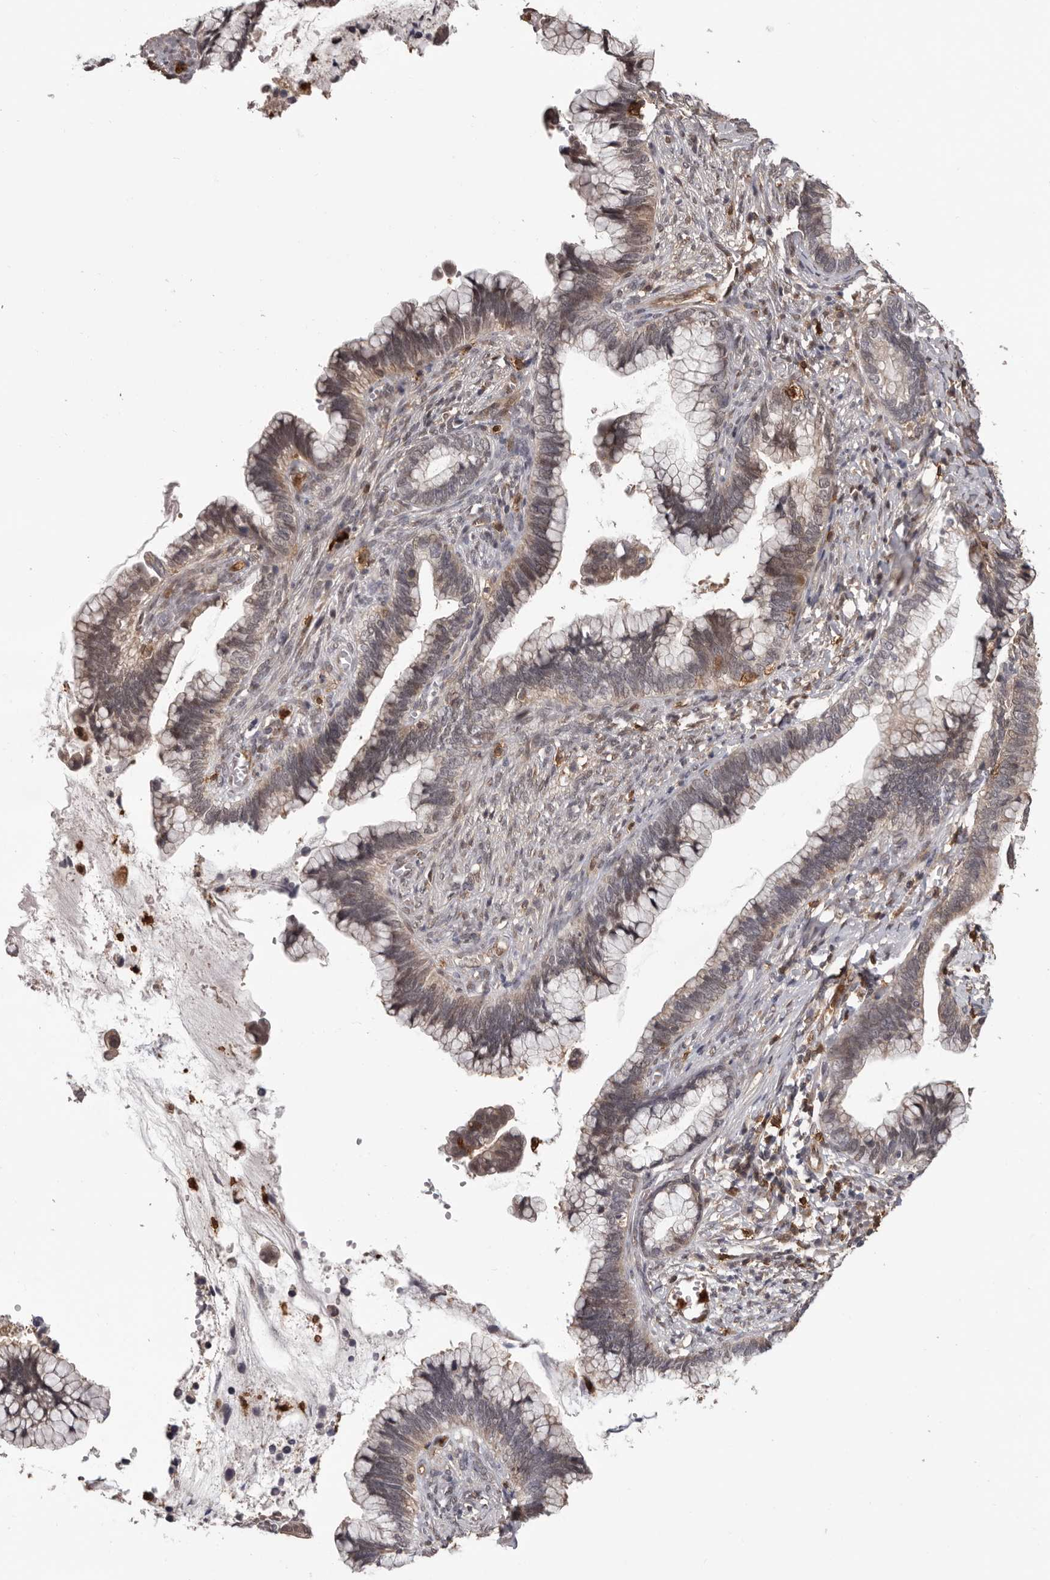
{"staining": {"intensity": "weak", "quantity": "<25%", "location": "cytoplasmic/membranous,nuclear"}, "tissue": "cervical cancer", "cell_type": "Tumor cells", "image_type": "cancer", "snomed": [{"axis": "morphology", "description": "Adenocarcinoma, NOS"}, {"axis": "topography", "description": "Cervix"}], "caption": "A histopathology image of human cervical cancer (adenocarcinoma) is negative for staining in tumor cells.", "gene": "PRR12", "patient": {"sex": "female", "age": 44}}